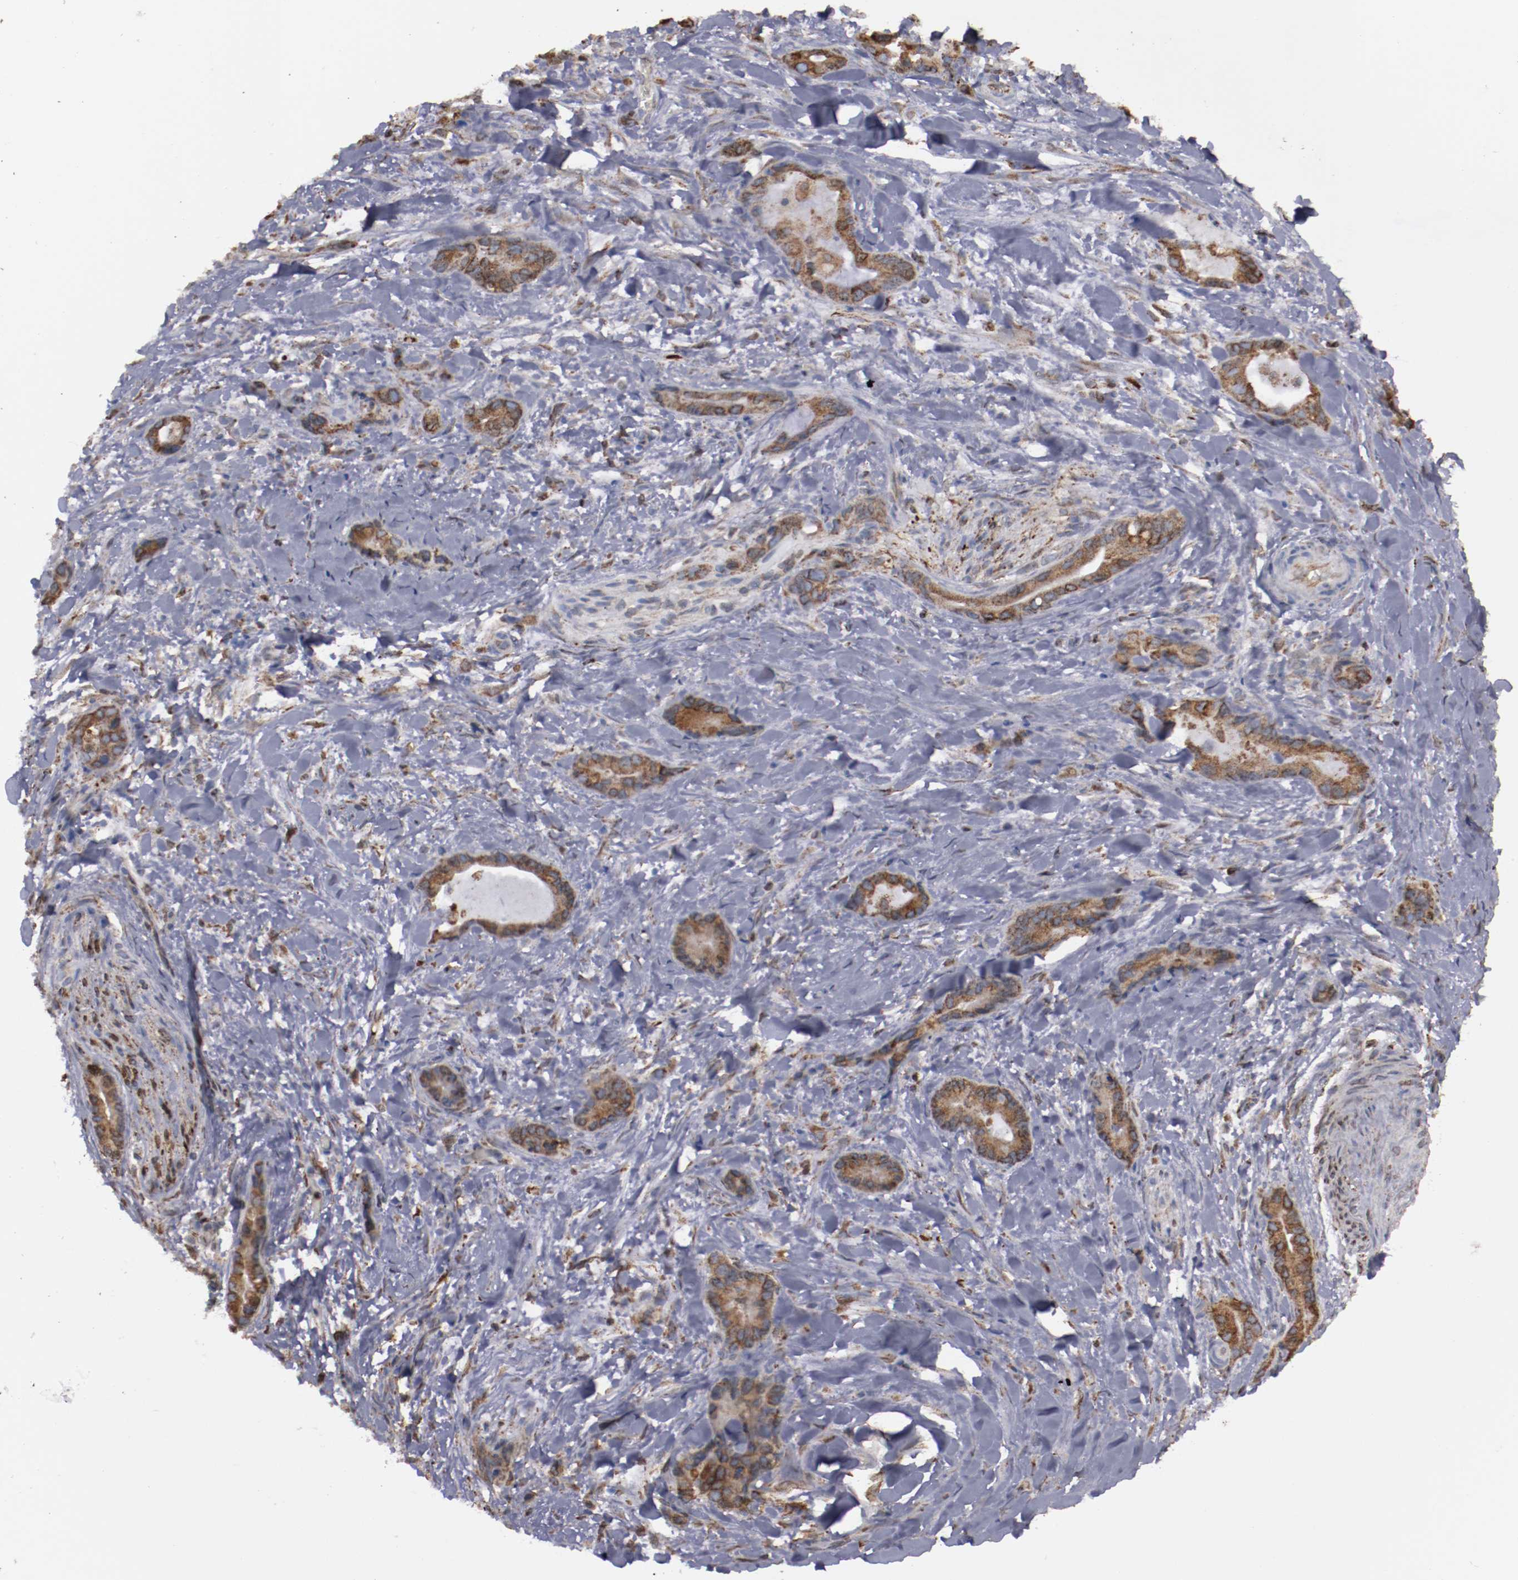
{"staining": {"intensity": "moderate", "quantity": ">75%", "location": "cytoplasmic/membranous"}, "tissue": "liver cancer", "cell_type": "Tumor cells", "image_type": "cancer", "snomed": [{"axis": "morphology", "description": "Cholangiocarcinoma"}, {"axis": "topography", "description": "Liver"}], "caption": "Liver cholangiocarcinoma stained with a protein marker demonstrates moderate staining in tumor cells.", "gene": "ERLIN2", "patient": {"sex": "female", "age": 55}}